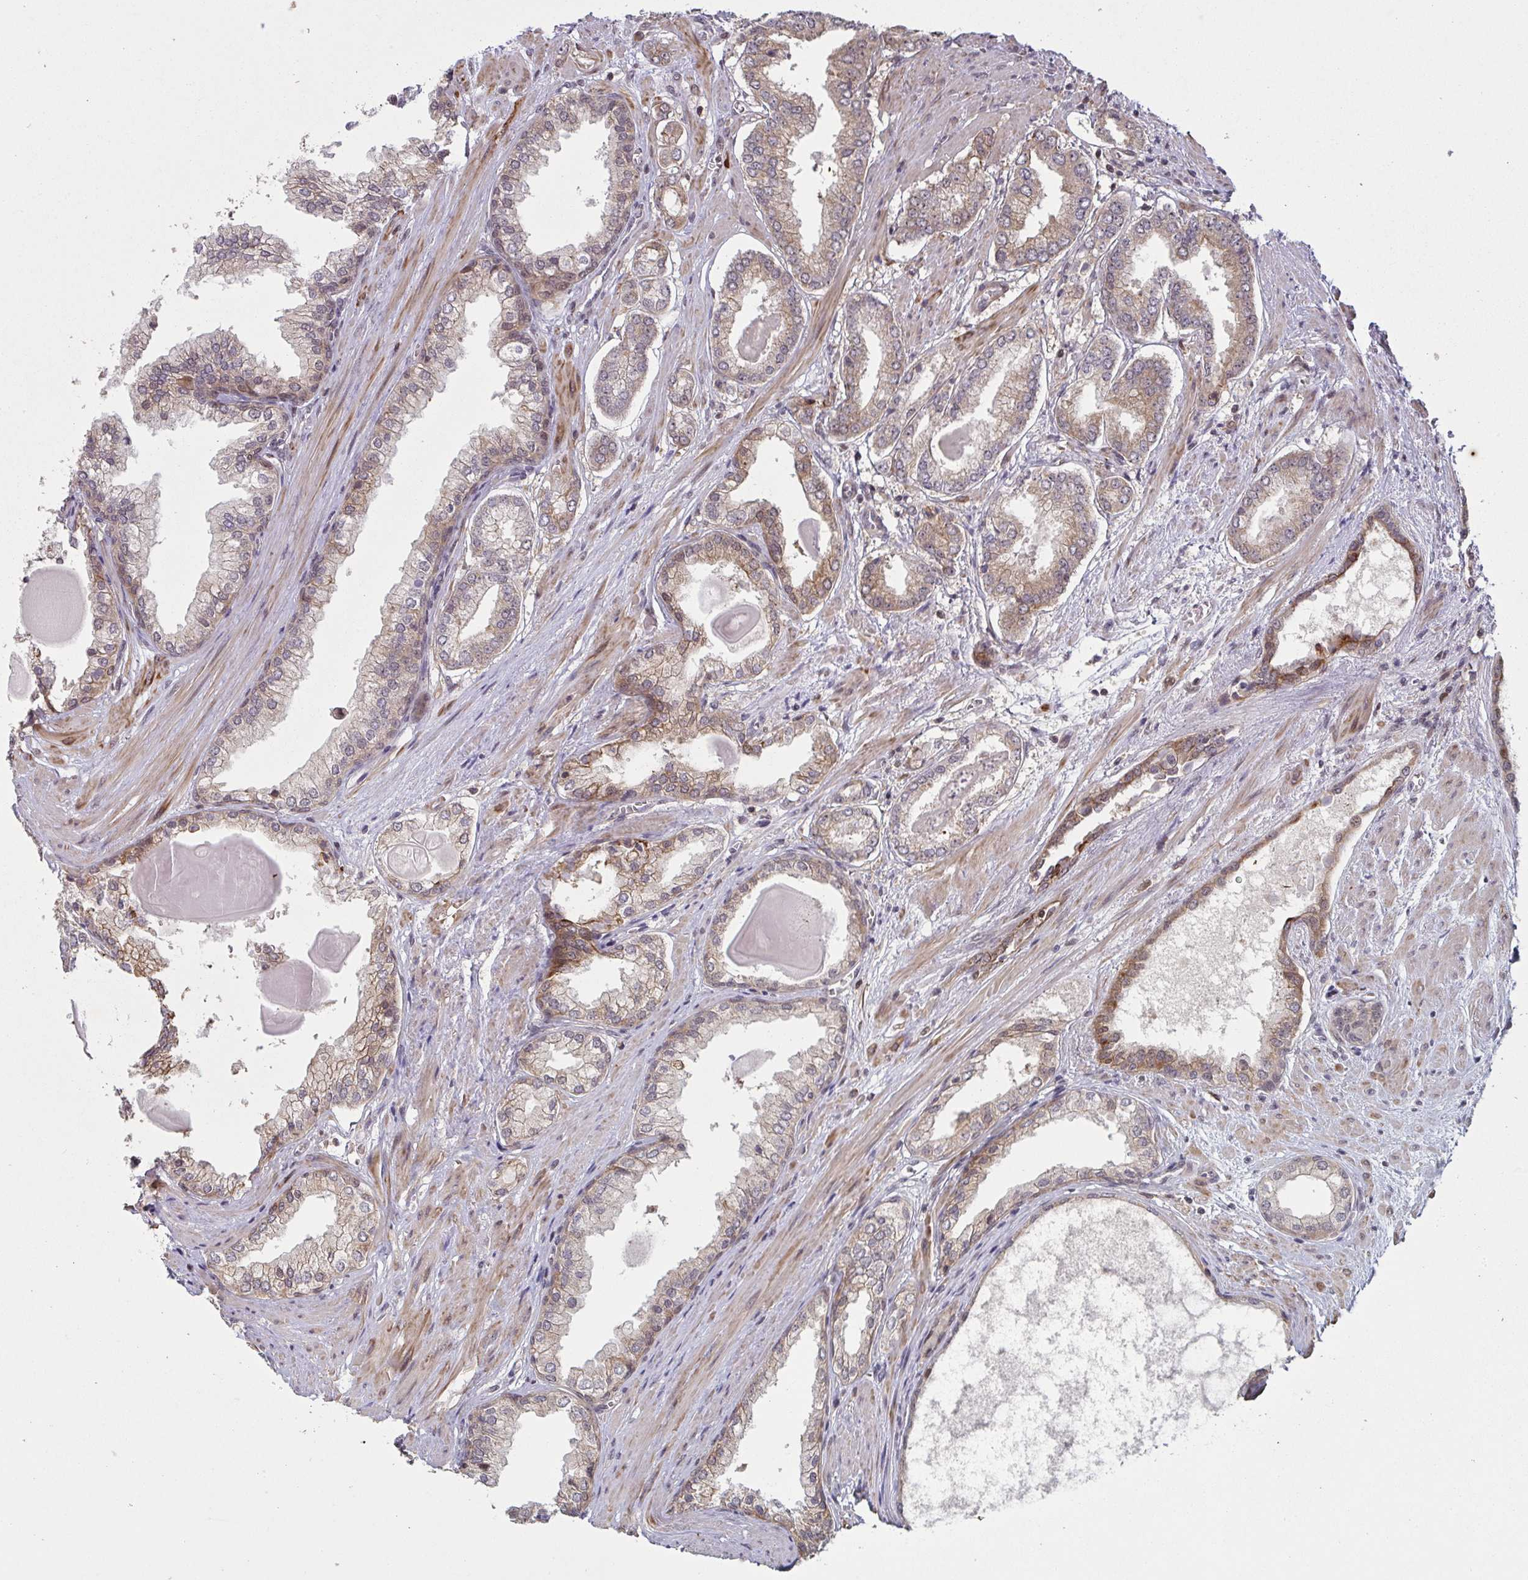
{"staining": {"intensity": "moderate", "quantity": ">75%", "location": "cytoplasmic/membranous"}, "tissue": "prostate cancer", "cell_type": "Tumor cells", "image_type": "cancer", "snomed": [{"axis": "morphology", "description": "Adenocarcinoma, Low grade"}, {"axis": "topography", "description": "Prostate"}], "caption": "Immunohistochemical staining of human prostate low-grade adenocarcinoma reveals medium levels of moderate cytoplasmic/membranous staining in about >75% of tumor cells. (IHC, brightfield microscopy, high magnification).", "gene": "NLRP13", "patient": {"sex": "male", "age": 64}}